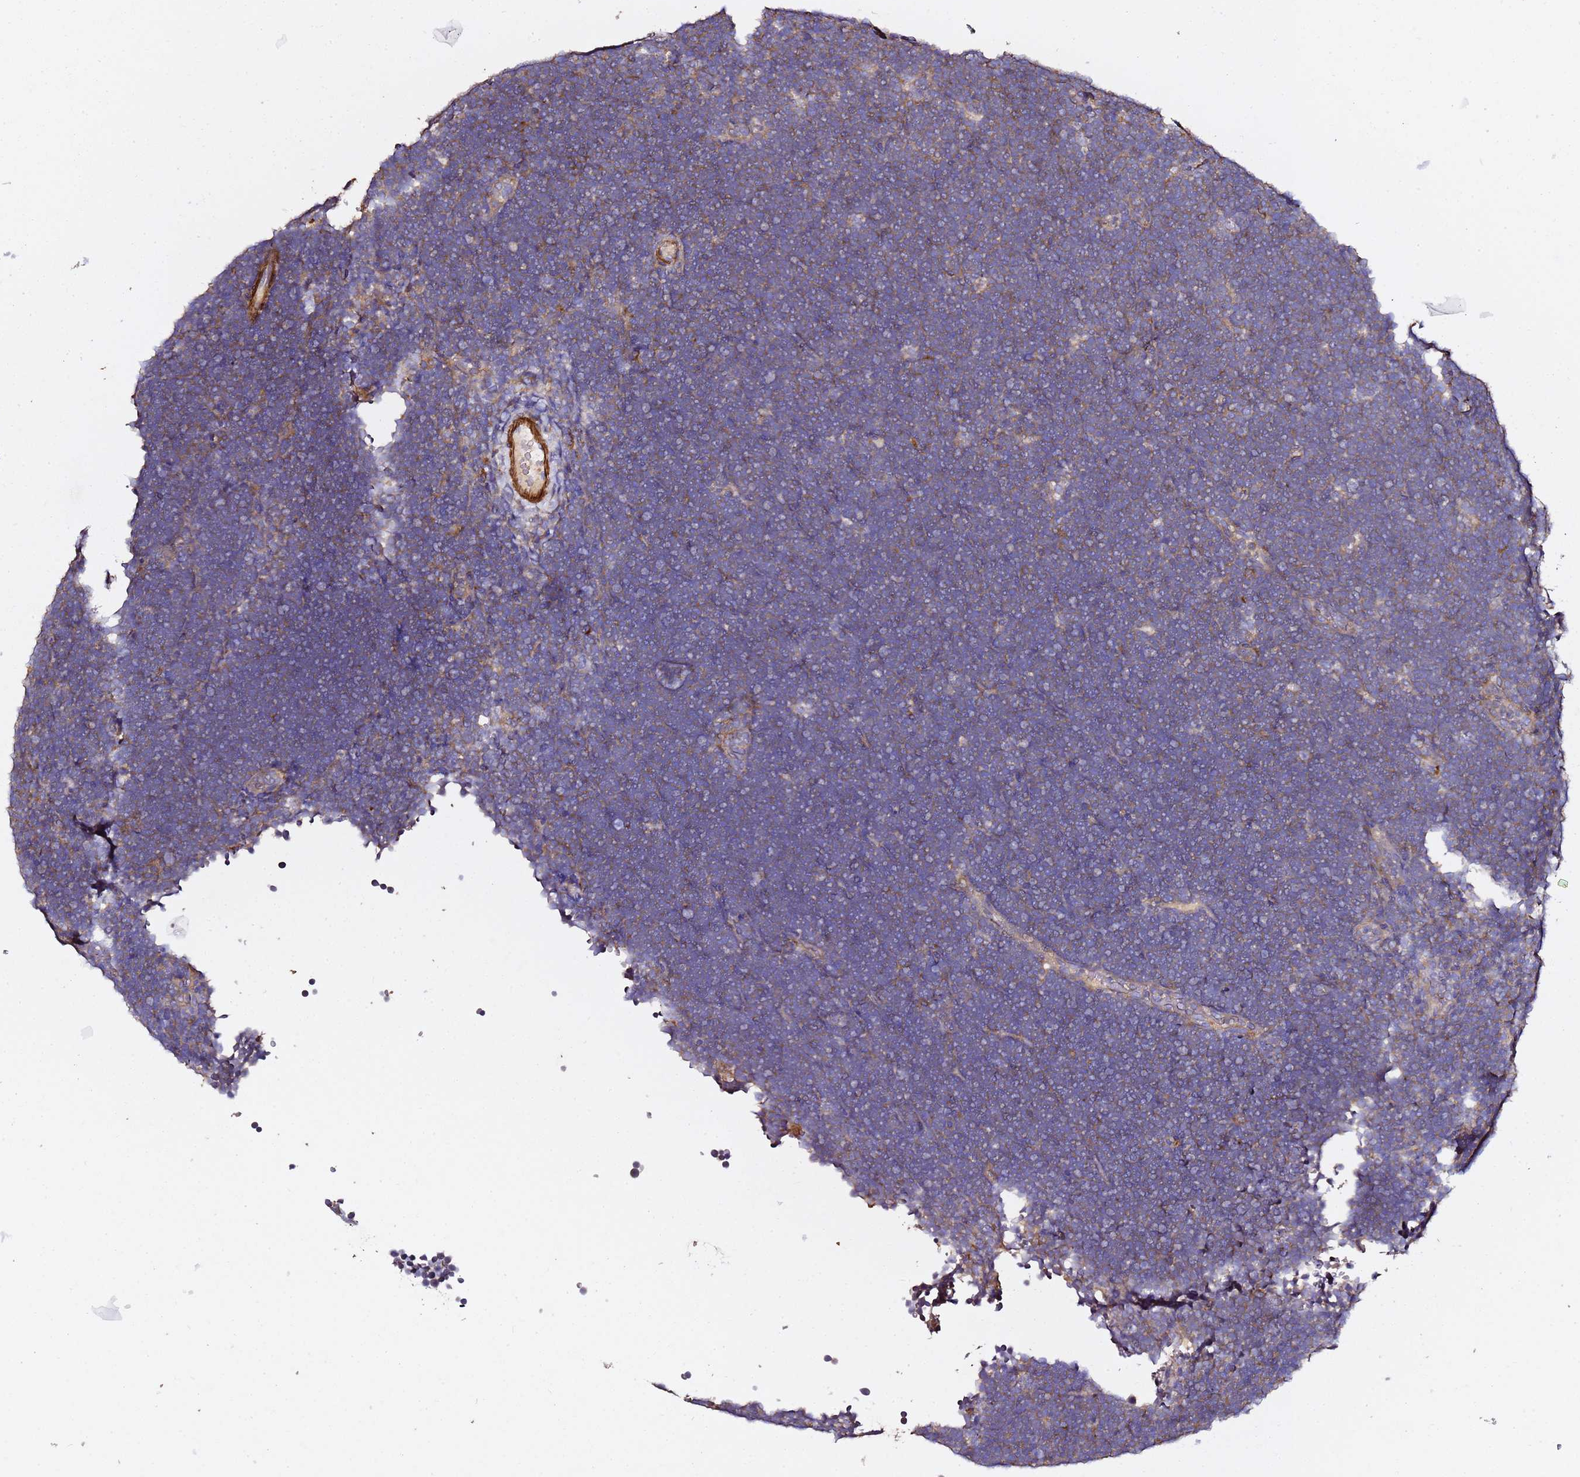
{"staining": {"intensity": "weak", "quantity": "<25%", "location": "cytoplasmic/membranous"}, "tissue": "lymphoma", "cell_type": "Tumor cells", "image_type": "cancer", "snomed": [{"axis": "morphology", "description": "Malignant lymphoma, non-Hodgkin's type, High grade"}, {"axis": "topography", "description": "Lymph node"}], "caption": "Immunohistochemistry of high-grade malignant lymphoma, non-Hodgkin's type demonstrates no expression in tumor cells. (DAB IHC visualized using brightfield microscopy, high magnification).", "gene": "ZFP36L2", "patient": {"sex": "male", "age": 13}}